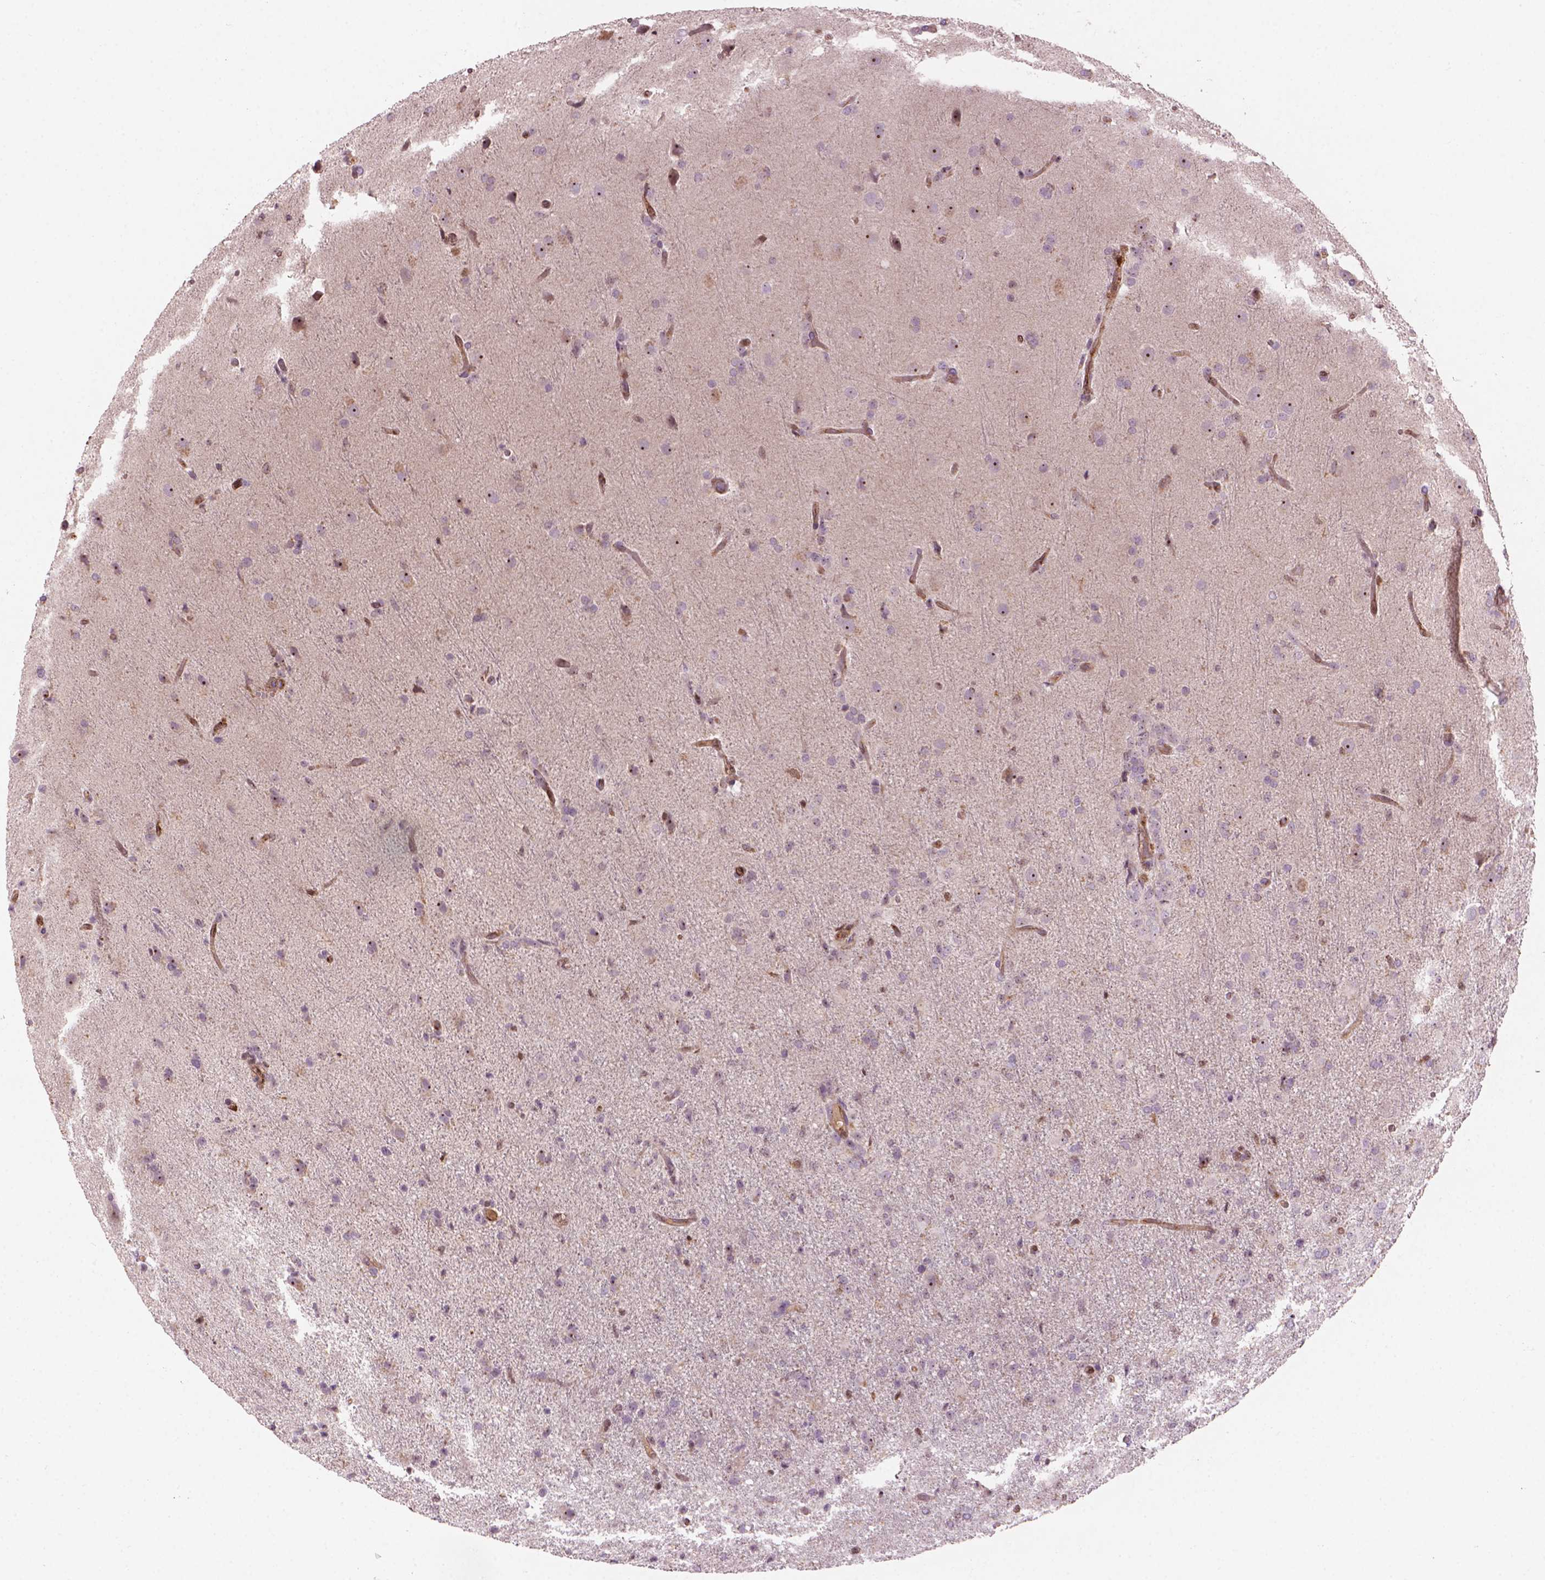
{"staining": {"intensity": "negative", "quantity": "none", "location": "none"}, "tissue": "glioma", "cell_type": "Tumor cells", "image_type": "cancer", "snomed": [{"axis": "morphology", "description": "Glioma, malignant, High grade"}, {"axis": "topography", "description": "Brain"}], "caption": "Immunohistochemistry micrograph of neoplastic tissue: glioma stained with DAB (3,3'-diaminobenzidine) demonstrates no significant protein staining in tumor cells. The staining is performed using DAB (3,3'-diaminobenzidine) brown chromogen with nuclei counter-stained in using hematoxylin.", "gene": "SMC2", "patient": {"sex": "male", "age": 68}}